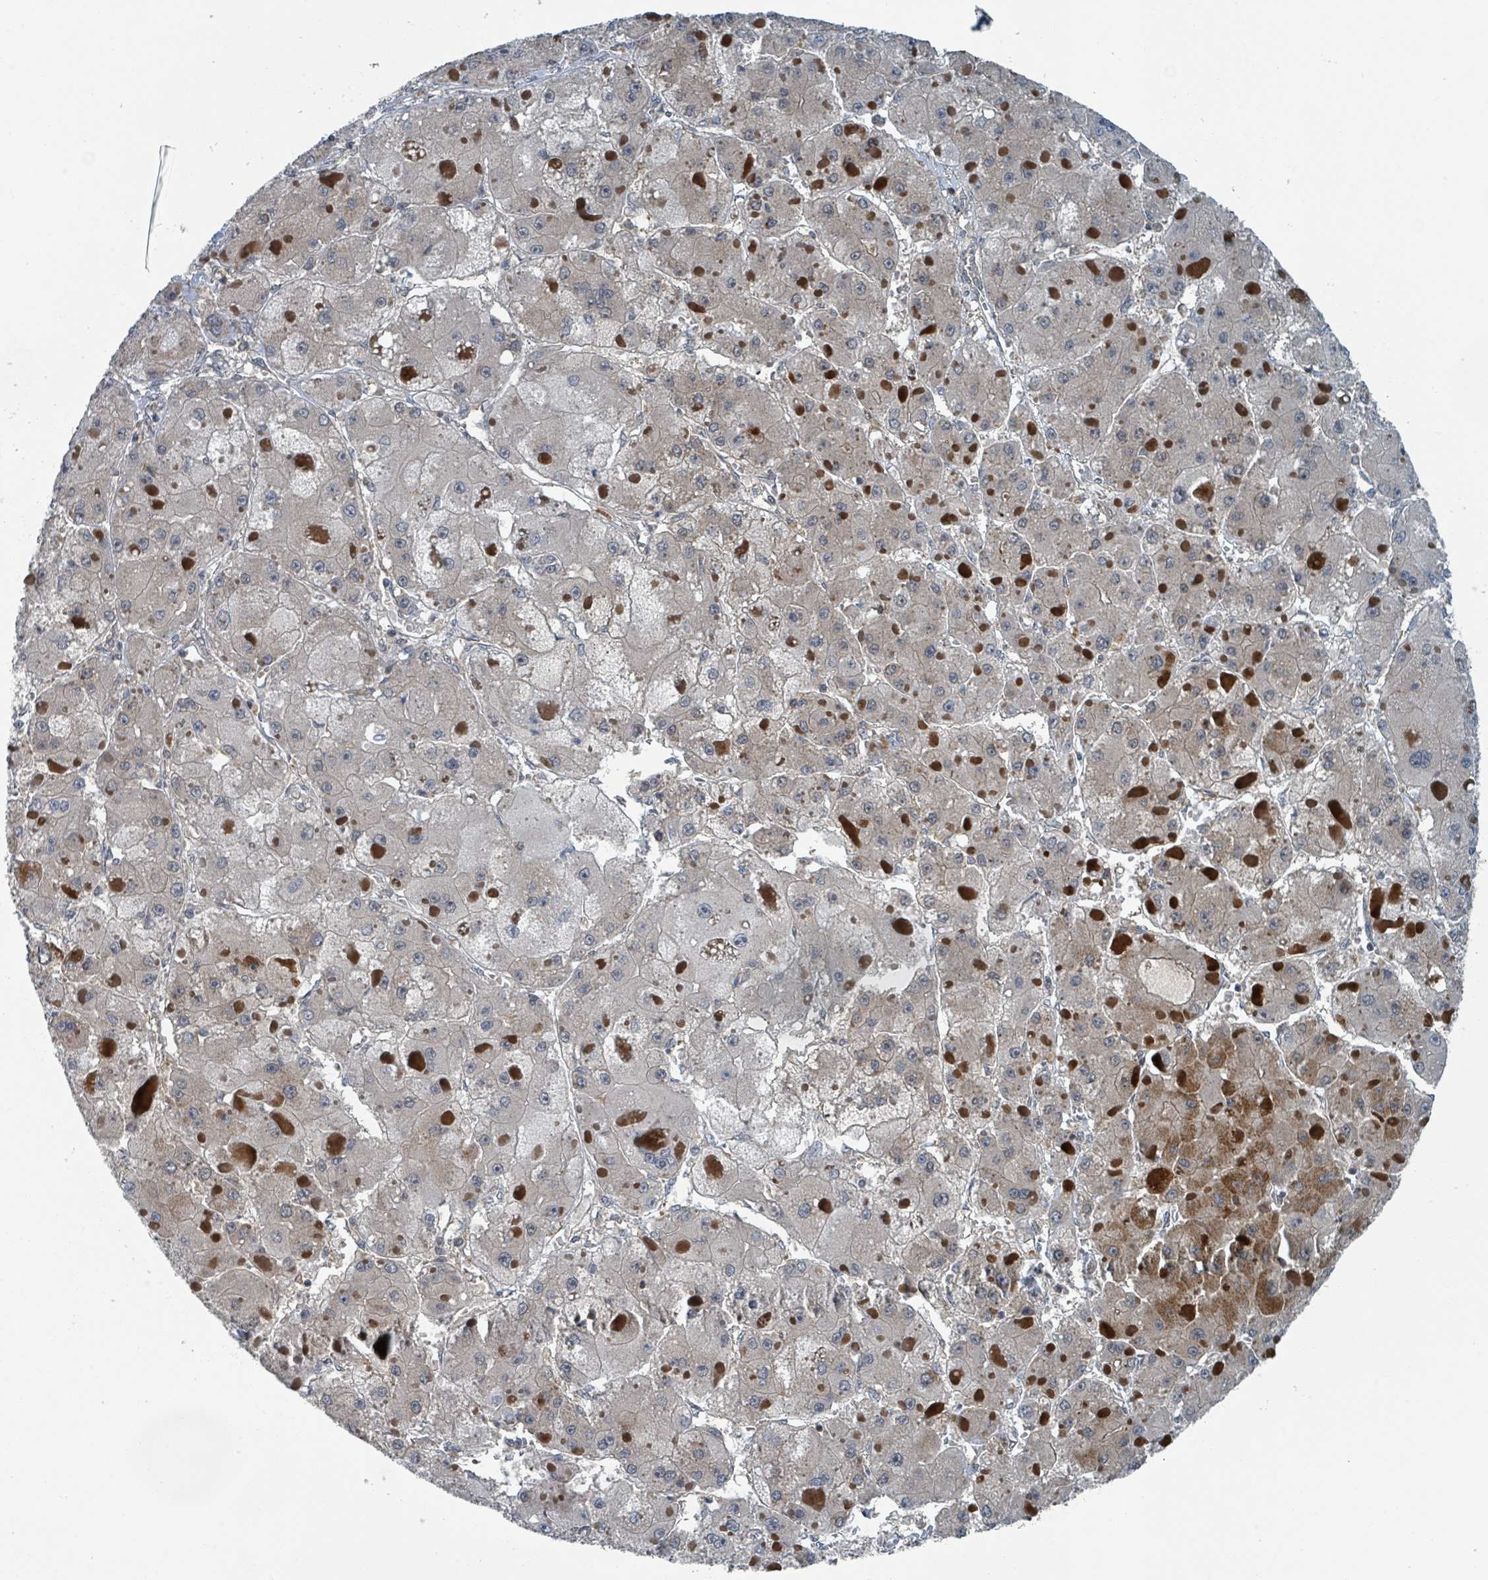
{"staining": {"intensity": "negative", "quantity": "none", "location": "none"}, "tissue": "liver cancer", "cell_type": "Tumor cells", "image_type": "cancer", "snomed": [{"axis": "morphology", "description": "Carcinoma, Hepatocellular, NOS"}, {"axis": "topography", "description": "Liver"}], "caption": "This is an IHC histopathology image of liver cancer. There is no positivity in tumor cells.", "gene": "GOLGA7", "patient": {"sex": "female", "age": 73}}